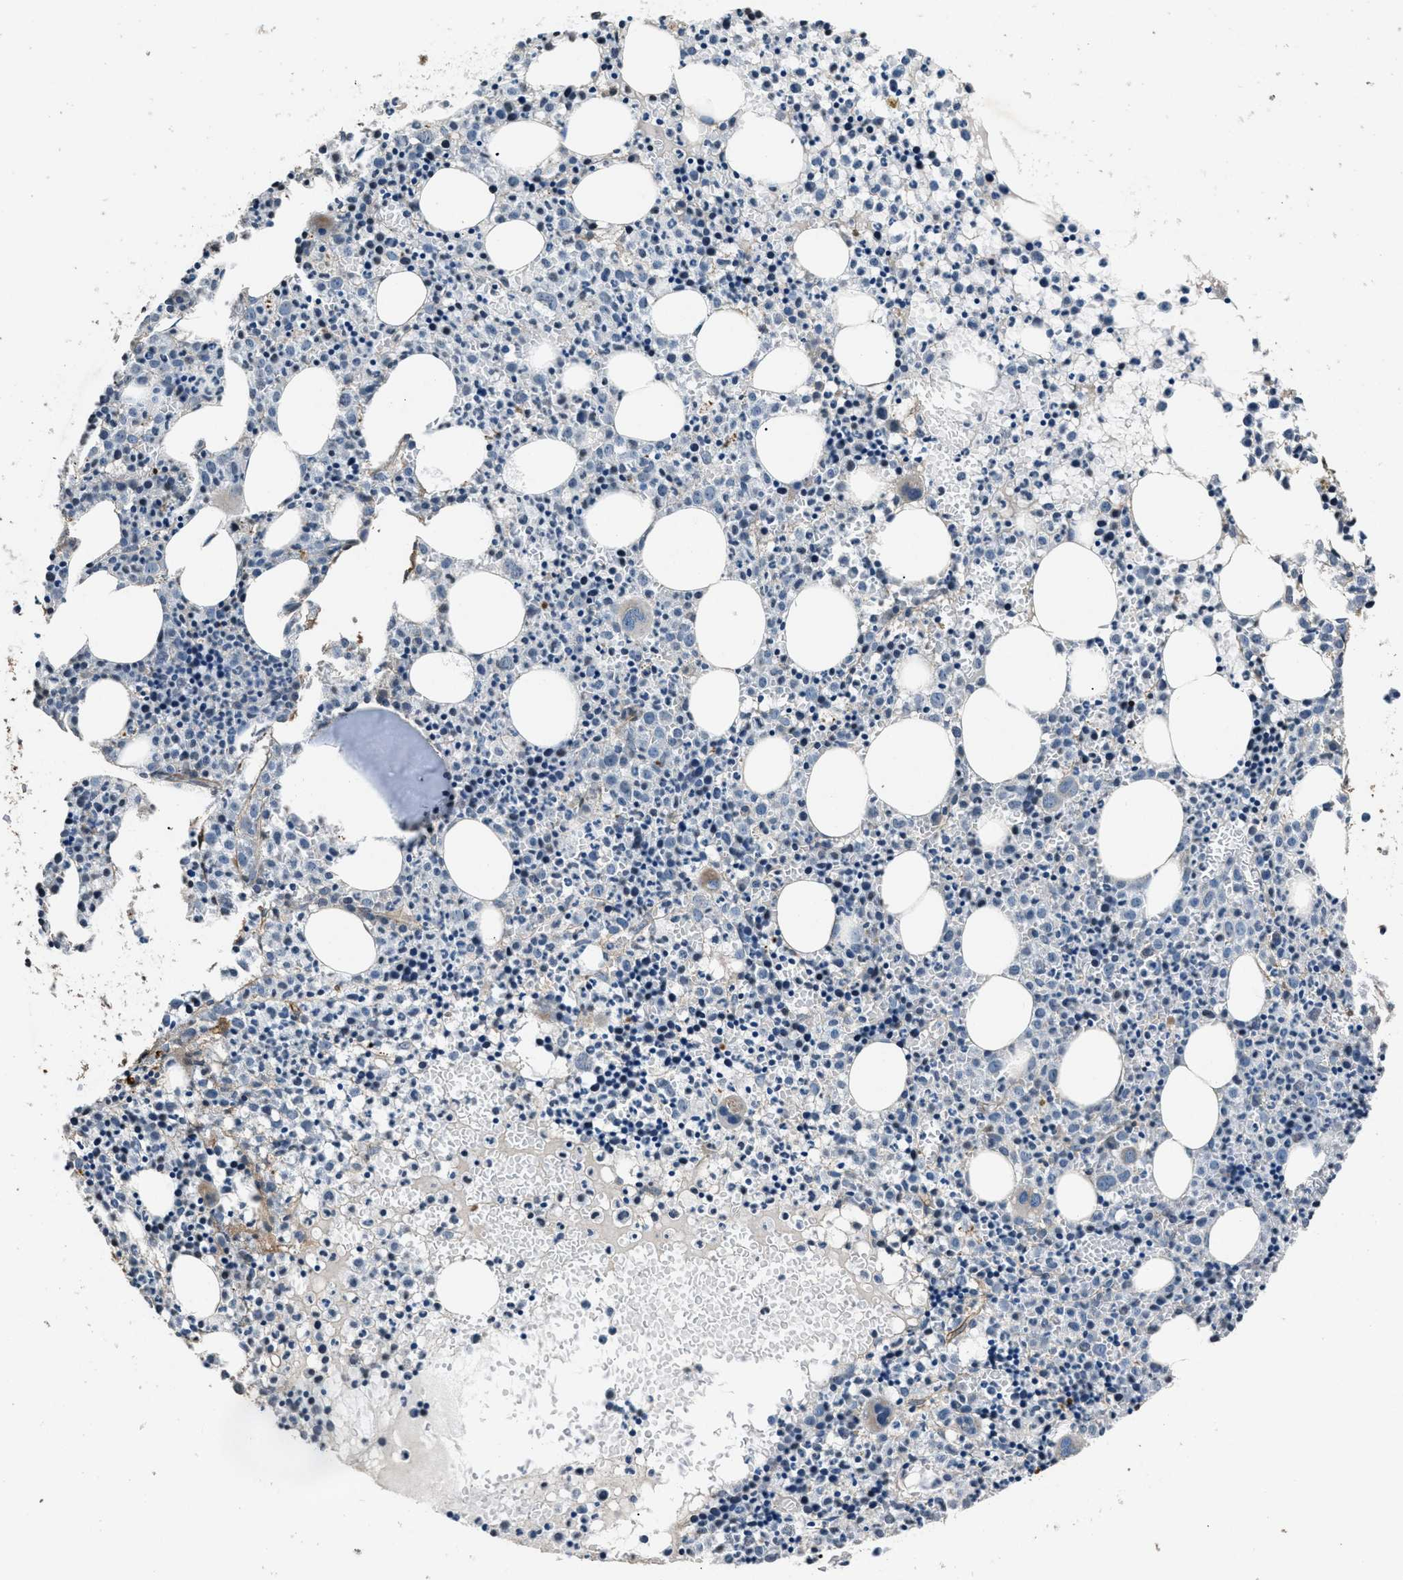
{"staining": {"intensity": "moderate", "quantity": "<25%", "location": "cytoplasmic/membranous"}, "tissue": "bone marrow", "cell_type": "Hematopoietic cells", "image_type": "normal", "snomed": [{"axis": "morphology", "description": "Normal tissue, NOS"}, {"axis": "morphology", "description": "Inflammation, NOS"}, {"axis": "topography", "description": "Bone marrow"}], "caption": "A histopathology image of human bone marrow stained for a protein shows moderate cytoplasmic/membranous brown staining in hematopoietic cells.", "gene": "CD276", "patient": {"sex": "male", "age": 25}}